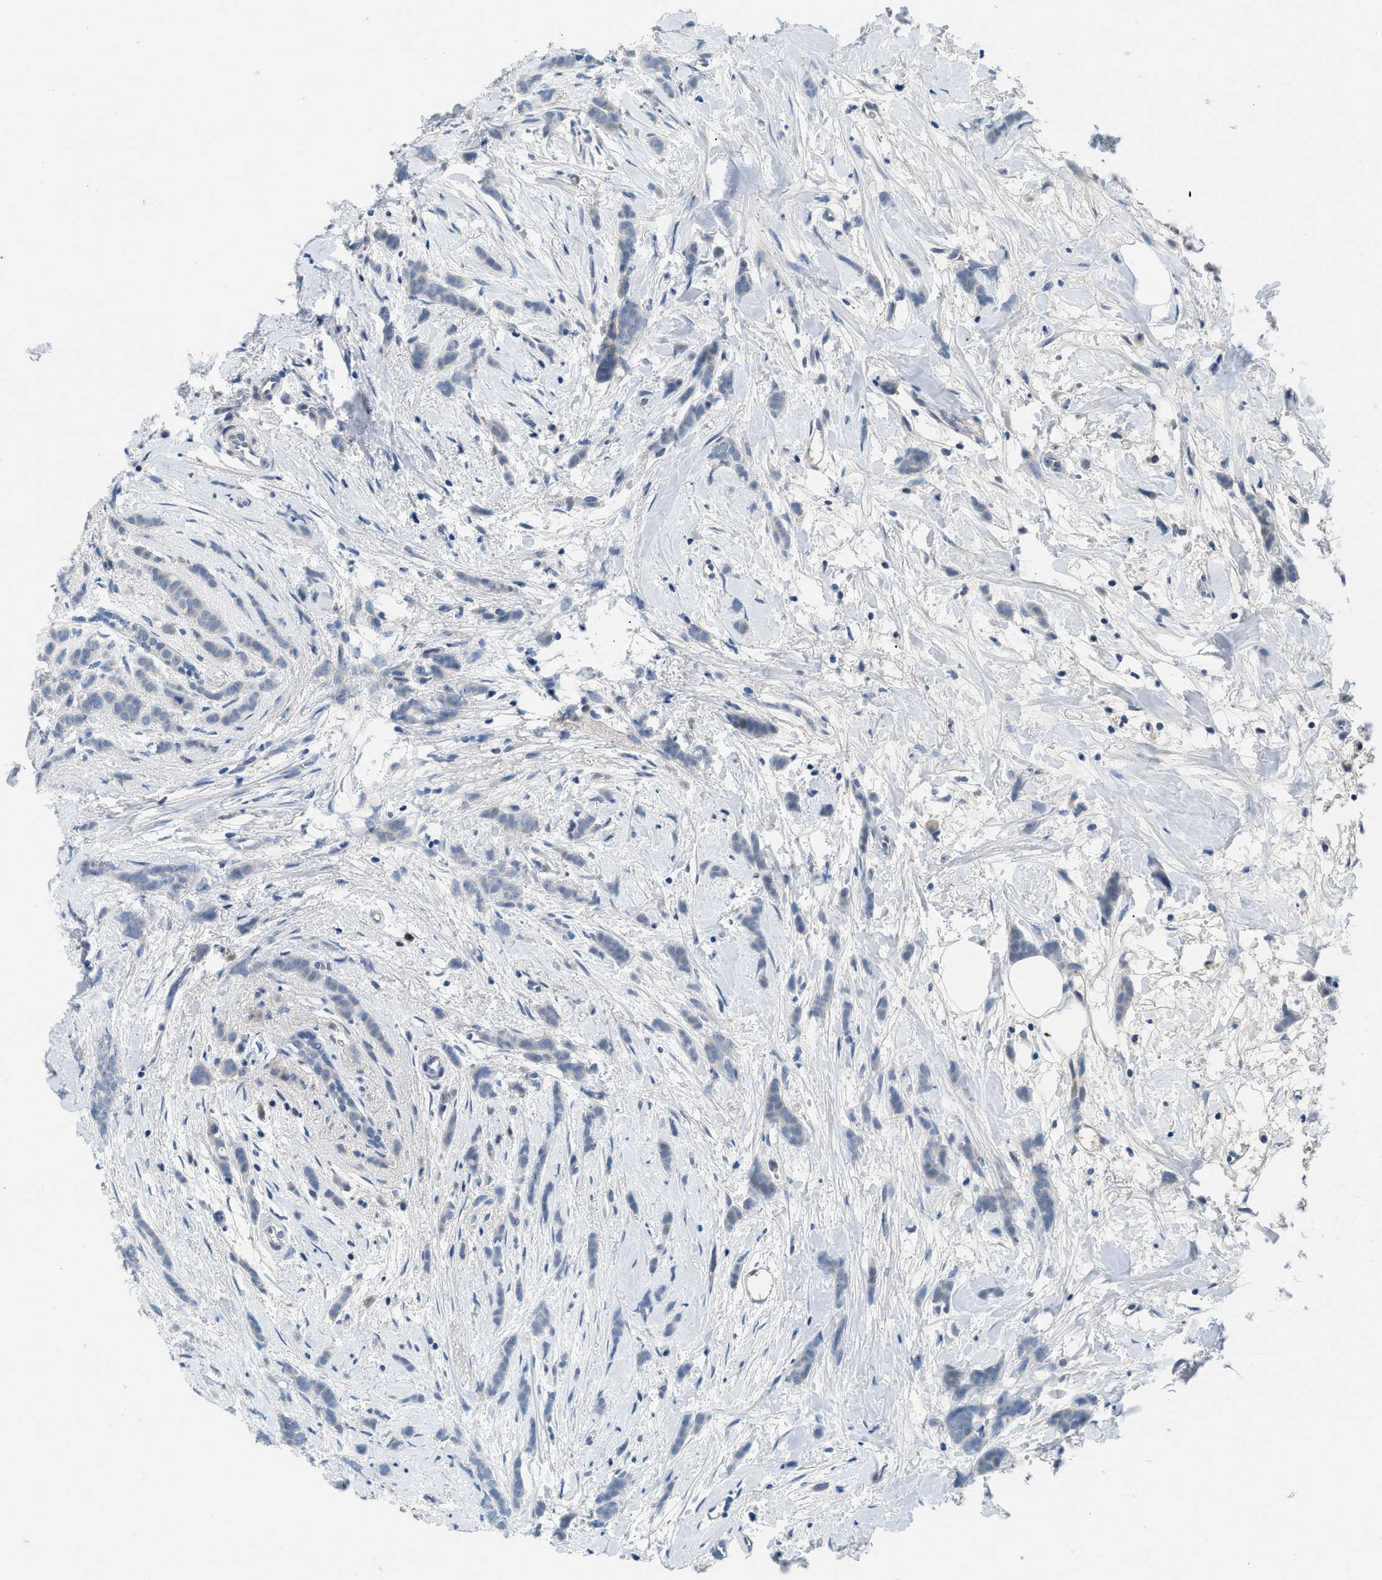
{"staining": {"intensity": "negative", "quantity": "none", "location": "none"}, "tissue": "breast cancer", "cell_type": "Tumor cells", "image_type": "cancer", "snomed": [{"axis": "morphology", "description": "Lobular carcinoma, in situ"}, {"axis": "morphology", "description": "Lobular carcinoma"}, {"axis": "topography", "description": "Breast"}], "caption": "An immunohistochemistry (IHC) photomicrograph of breast lobular carcinoma is shown. There is no staining in tumor cells of breast lobular carcinoma.", "gene": "TSPAN3", "patient": {"sex": "female", "age": 41}}